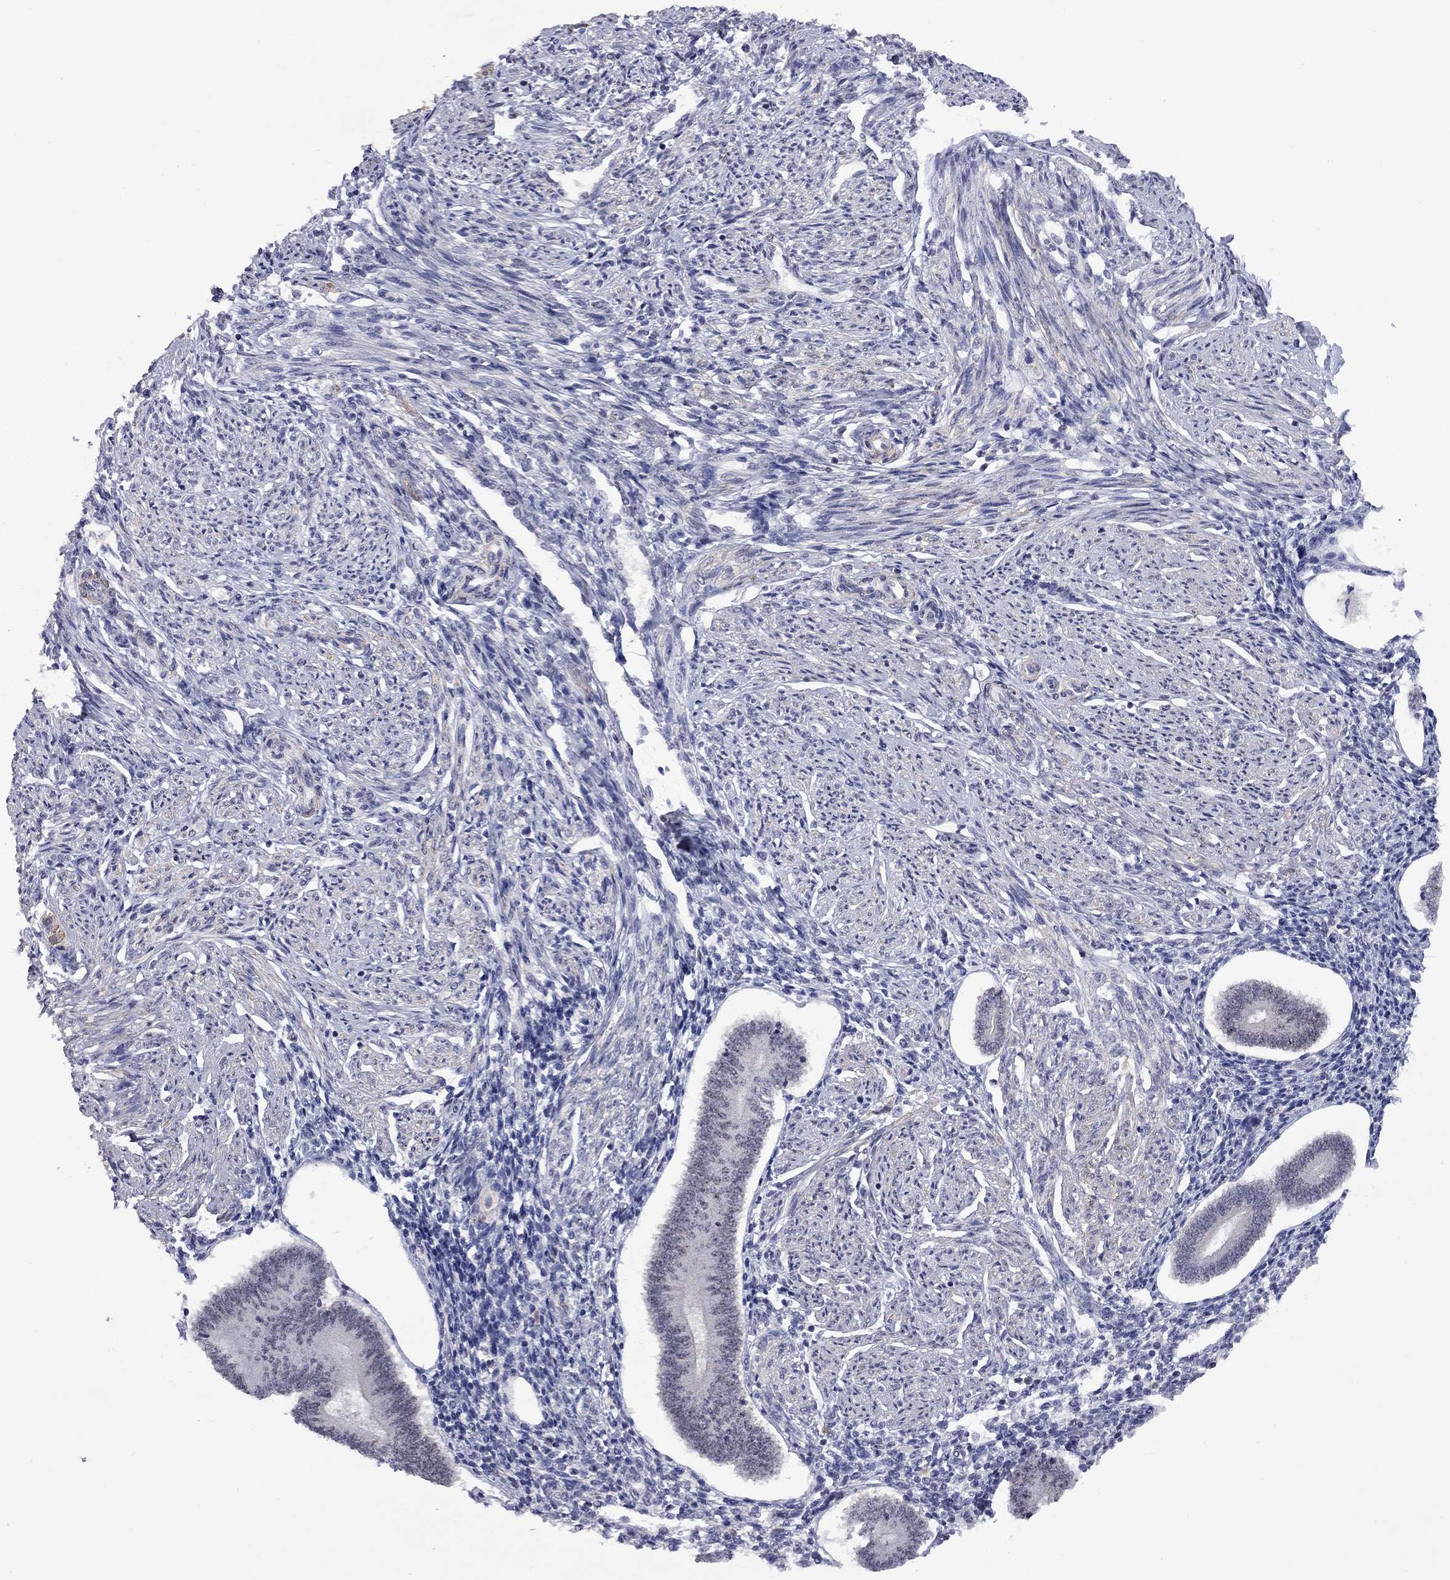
{"staining": {"intensity": "negative", "quantity": "none", "location": "none"}, "tissue": "endometrium", "cell_type": "Cells in endometrial stroma", "image_type": "normal", "snomed": [{"axis": "morphology", "description": "Normal tissue, NOS"}, {"axis": "topography", "description": "Endometrium"}], "caption": "This photomicrograph is of normal endometrium stained with IHC to label a protein in brown with the nuclei are counter-stained blue. There is no staining in cells in endometrial stroma.", "gene": "SPOUT1", "patient": {"sex": "female", "age": 40}}